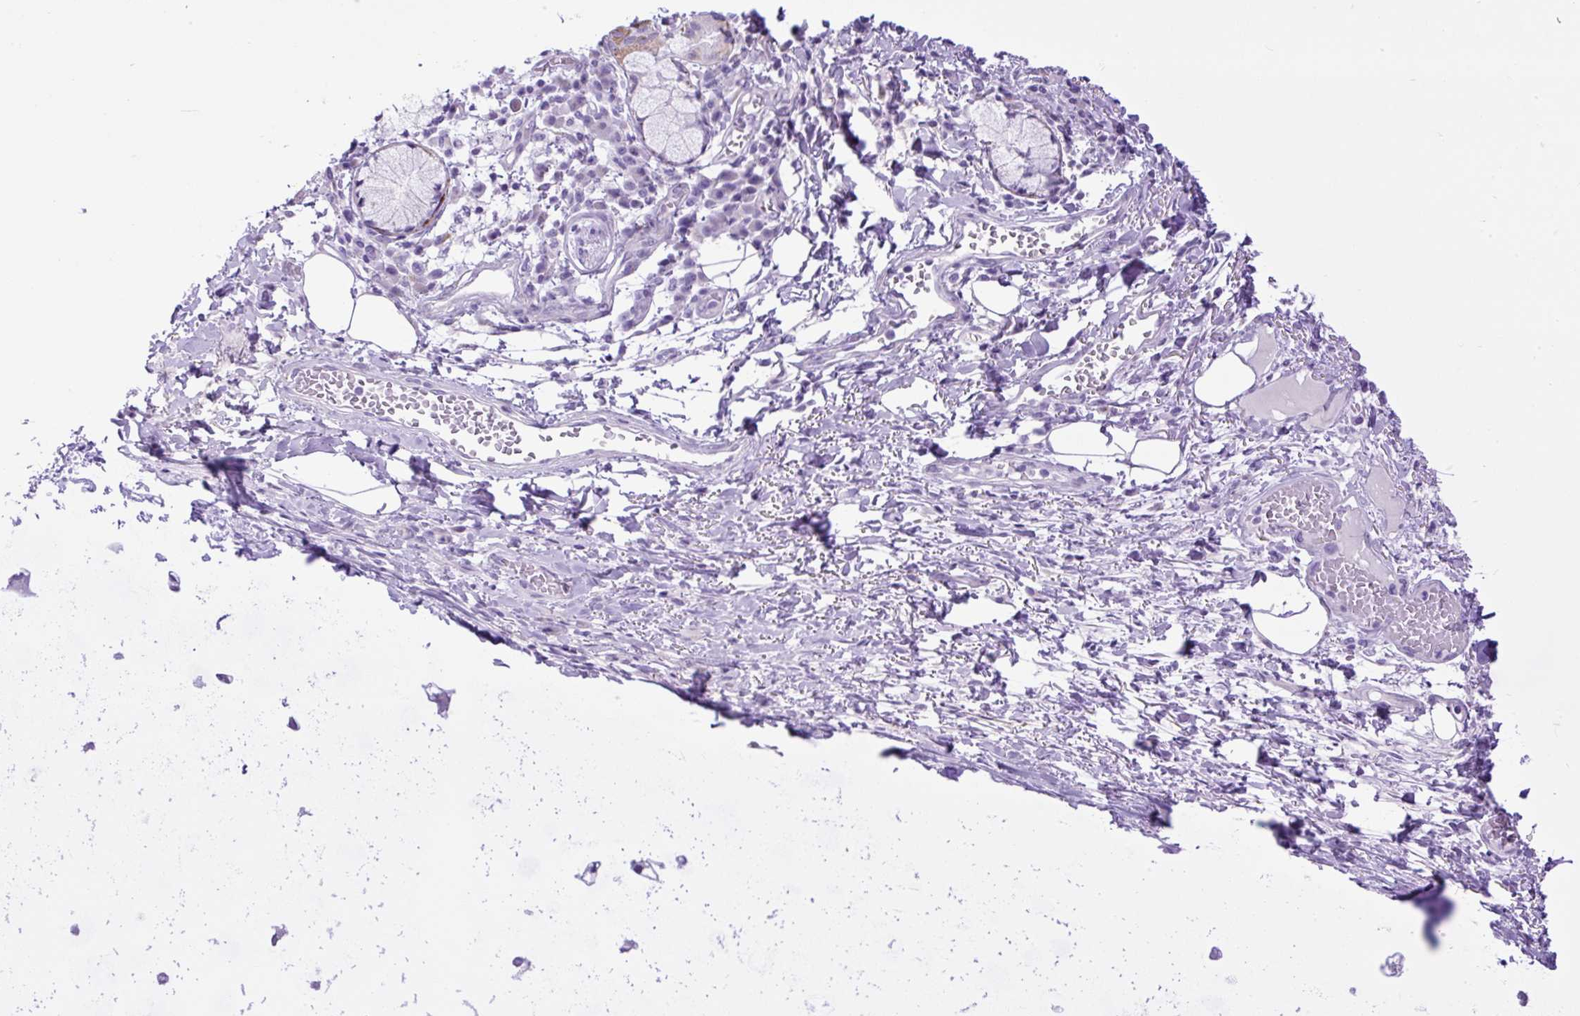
{"staining": {"intensity": "negative", "quantity": "none", "location": "none"}, "tissue": "adipose tissue", "cell_type": "Adipocytes", "image_type": "normal", "snomed": [{"axis": "morphology", "description": "Normal tissue, NOS"}, {"axis": "topography", "description": "Cartilage tissue"}, {"axis": "topography", "description": "Bronchus"}], "caption": "An immunohistochemistry (IHC) histopathology image of unremarkable adipose tissue is shown. There is no staining in adipocytes of adipose tissue. (Immunohistochemistry (ihc), brightfield microscopy, high magnification).", "gene": "ZNF256", "patient": {"sex": "male", "age": 56}}